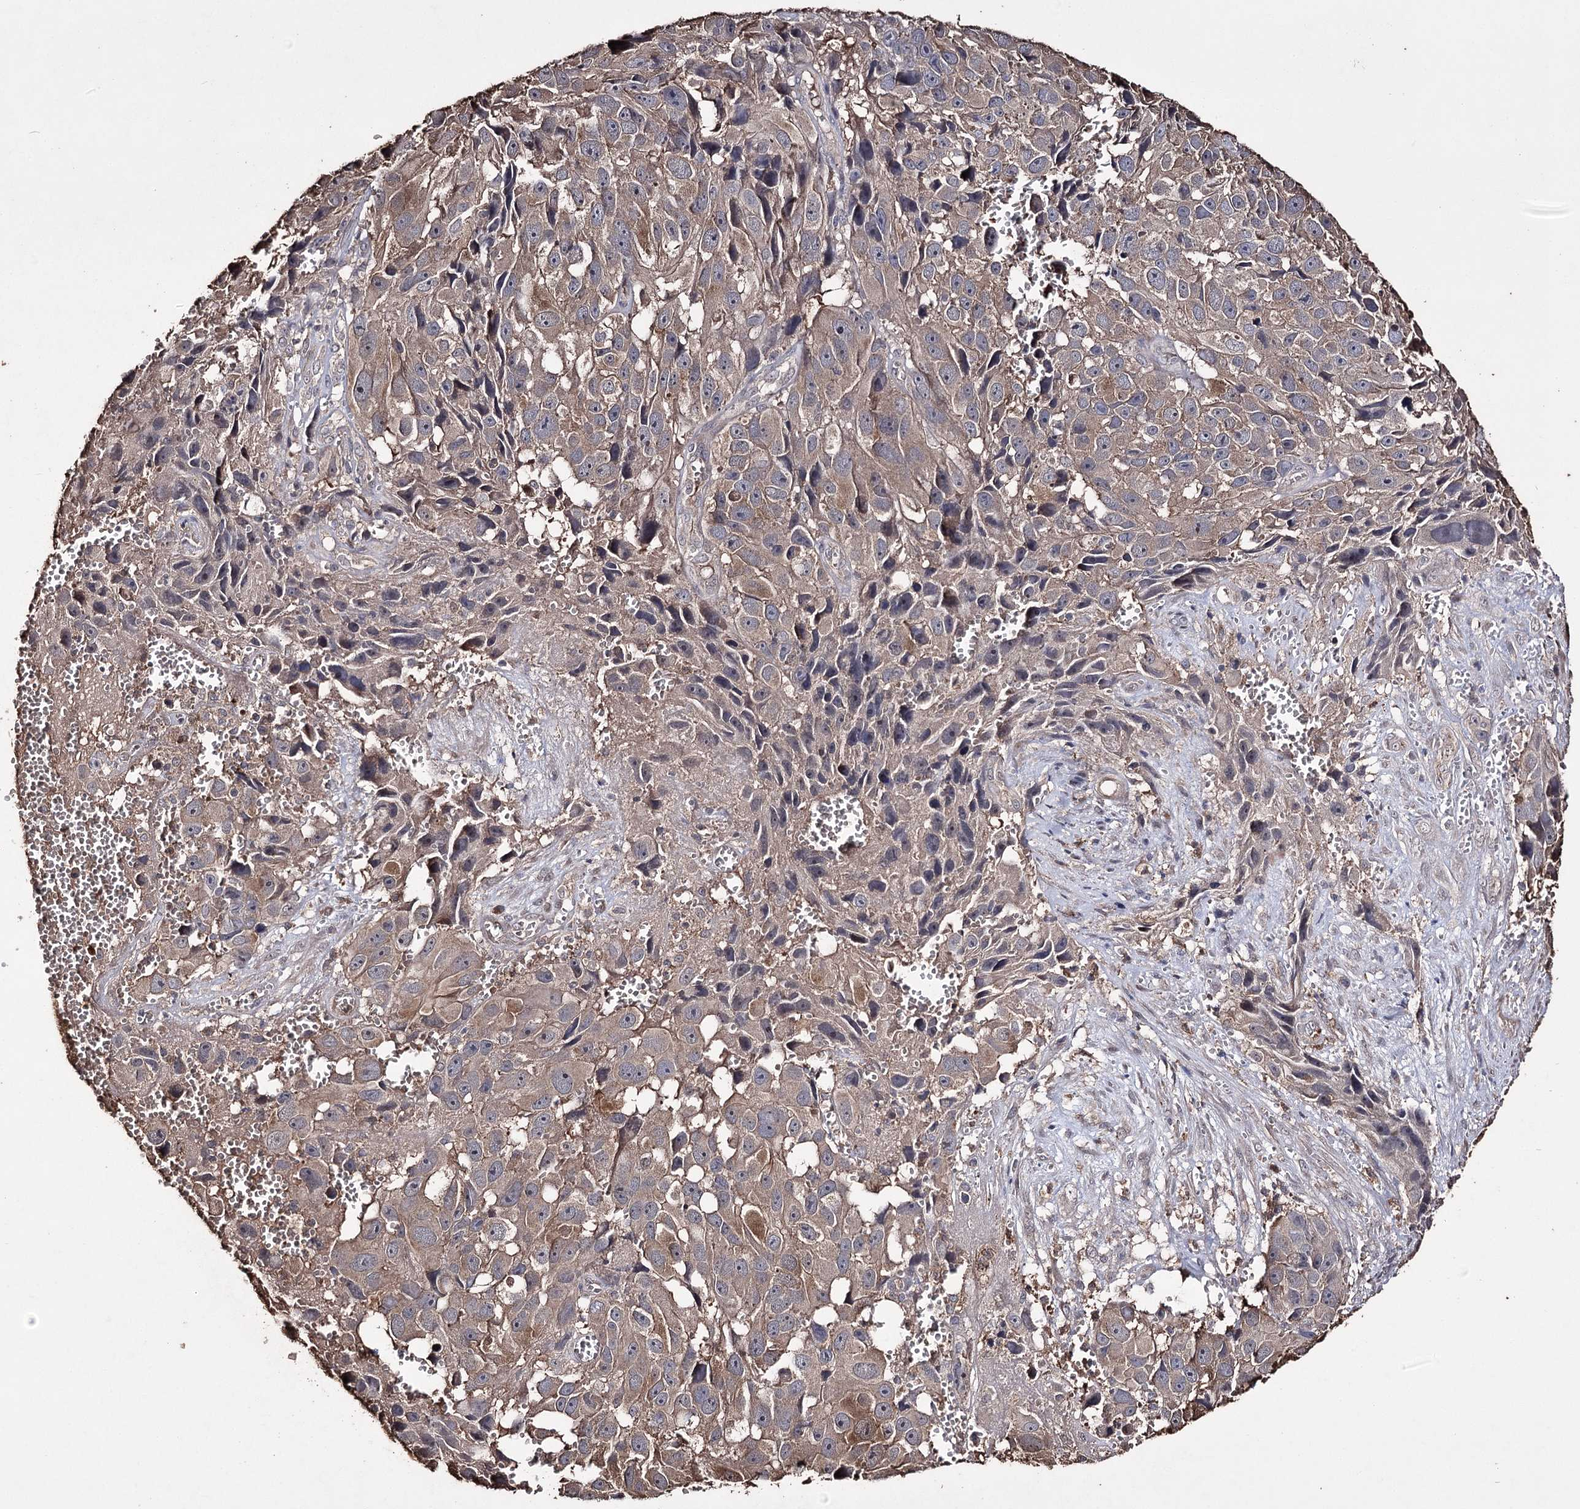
{"staining": {"intensity": "weak", "quantity": "25%-75%", "location": "cytoplasmic/membranous"}, "tissue": "melanoma", "cell_type": "Tumor cells", "image_type": "cancer", "snomed": [{"axis": "morphology", "description": "Malignant melanoma, NOS"}, {"axis": "topography", "description": "Skin"}], "caption": "Immunohistochemistry of human melanoma displays low levels of weak cytoplasmic/membranous expression in about 25%-75% of tumor cells. (DAB (3,3'-diaminobenzidine) IHC, brown staining for protein, blue staining for nuclei).", "gene": "ZNF662", "patient": {"sex": "male", "age": 84}}